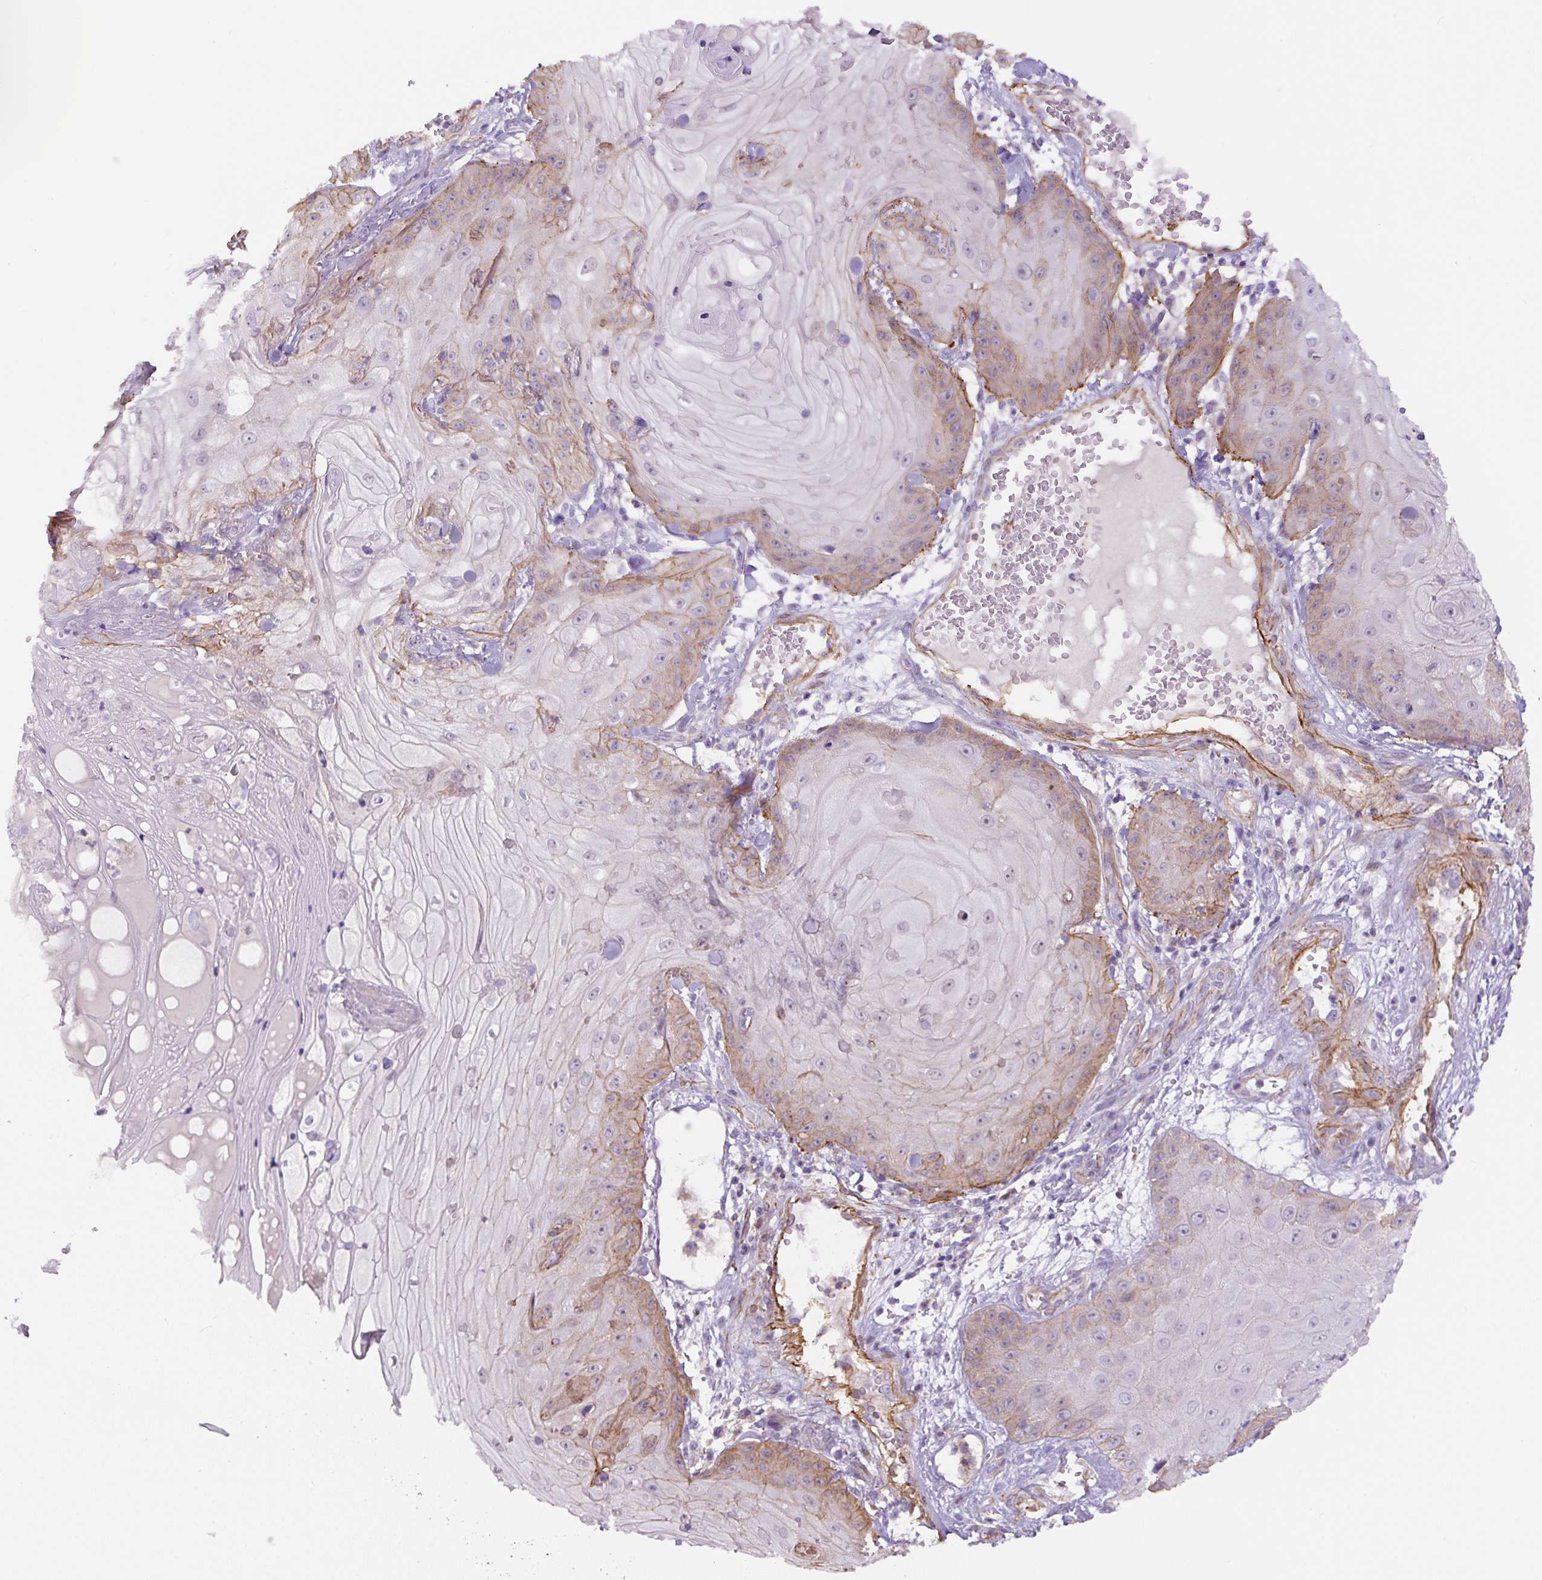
{"staining": {"intensity": "weak", "quantity": "<25%", "location": "cytoplasmic/membranous"}, "tissue": "skin cancer", "cell_type": "Tumor cells", "image_type": "cancer", "snomed": [{"axis": "morphology", "description": "Squamous cell carcinoma, NOS"}, {"axis": "topography", "description": "Skin"}], "caption": "High magnification brightfield microscopy of skin squamous cell carcinoma stained with DAB (3,3'-diaminobenzidine) (brown) and counterstained with hematoxylin (blue): tumor cells show no significant positivity.", "gene": "B3GALT5", "patient": {"sex": "male", "age": 74}}